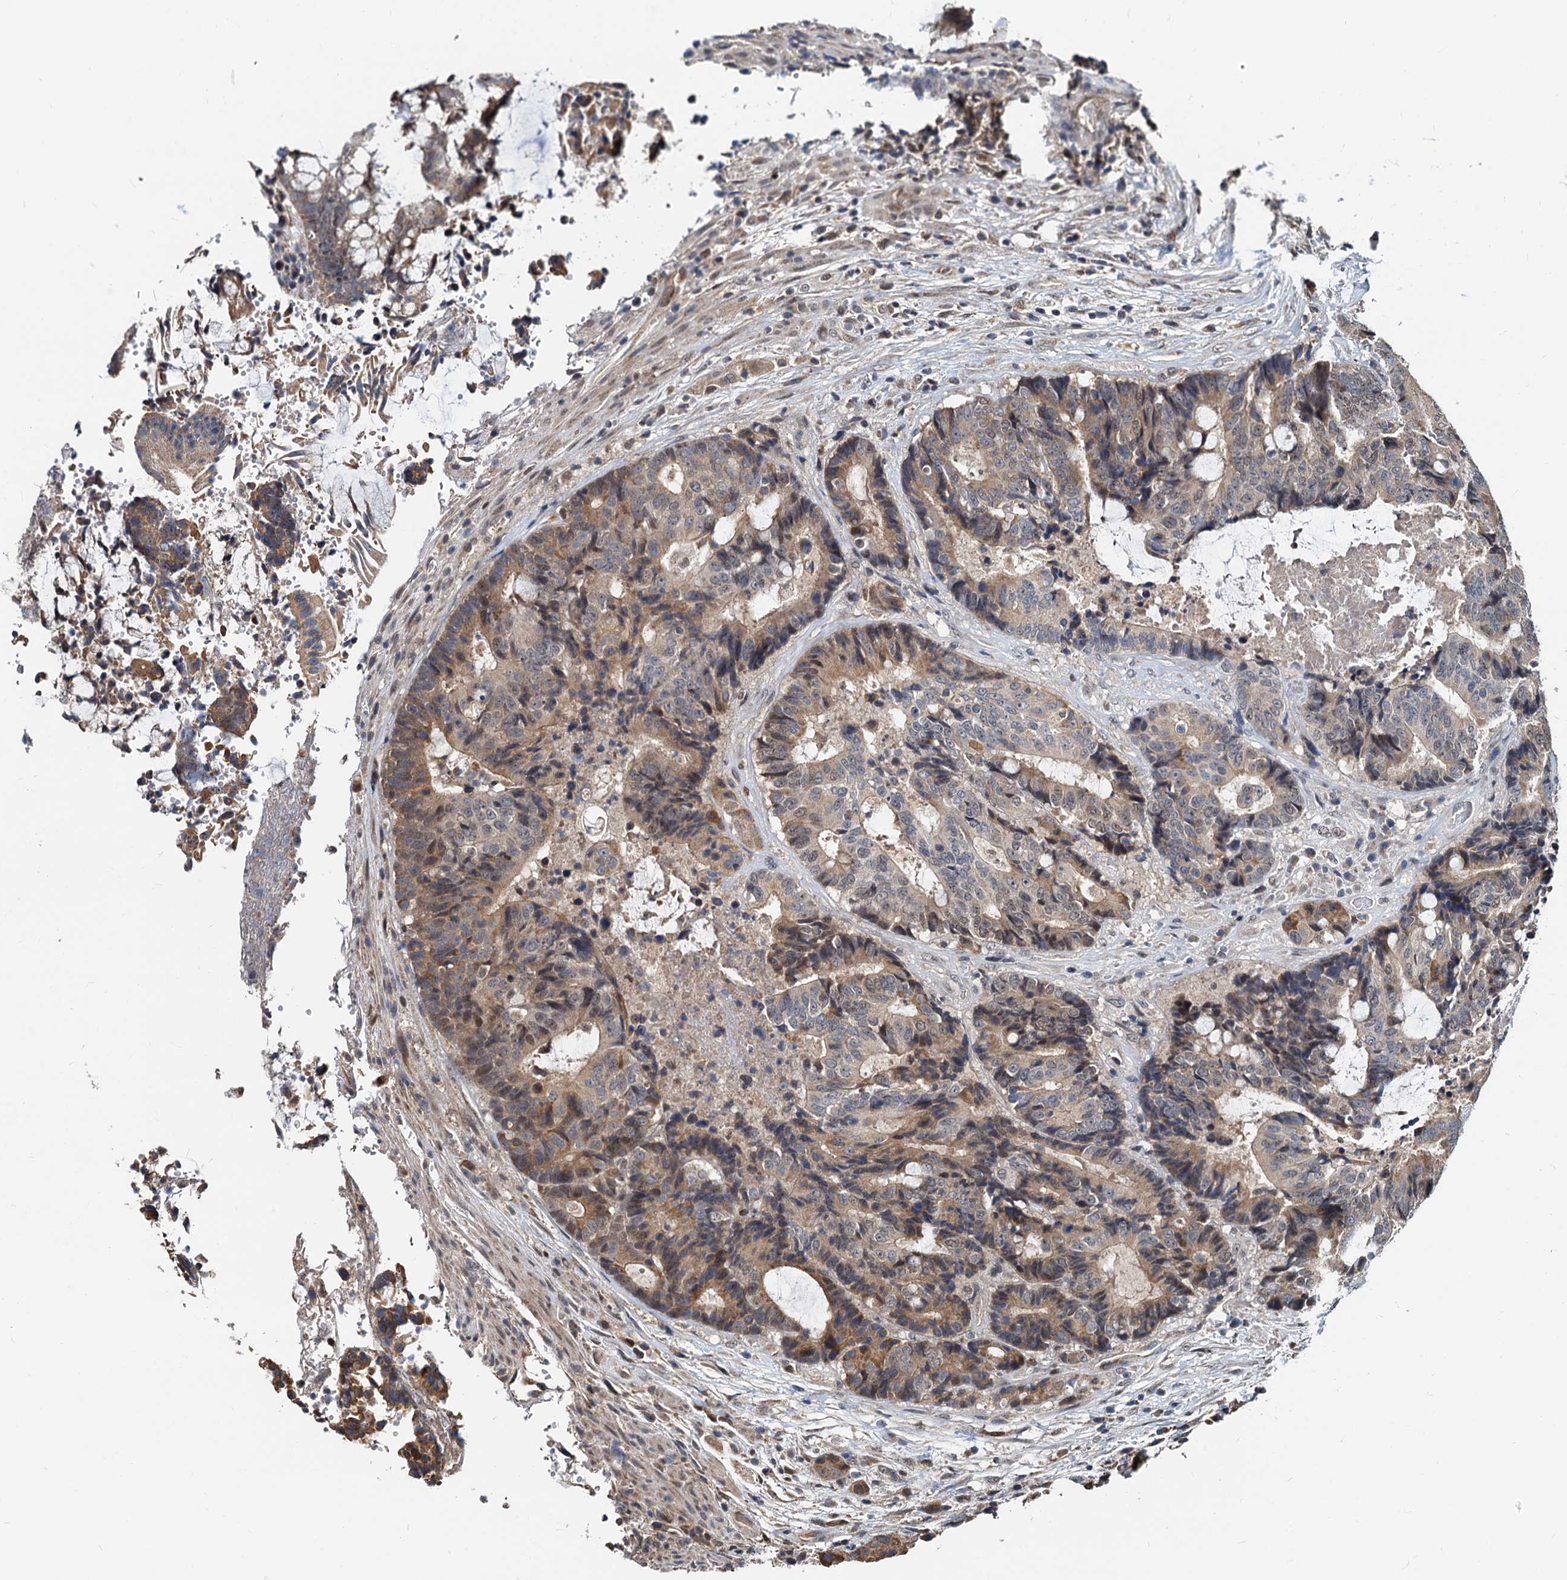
{"staining": {"intensity": "moderate", "quantity": "25%-75%", "location": "cytoplasmic/membranous,nuclear"}, "tissue": "colorectal cancer", "cell_type": "Tumor cells", "image_type": "cancer", "snomed": [{"axis": "morphology", "description": "Adenocarcinoma, NOS"}, {"axis": "topography", "description": "Rectum"}], "caption": "DAB immunohistochemical staining of human colorectal cancer reveals moderate cytoplasmic/membranous and nuclear protein expression in approximately 25%-75% of tumor cells.", "gene": "MCMBP", "patient": {"sex": "male", "age": 69}}